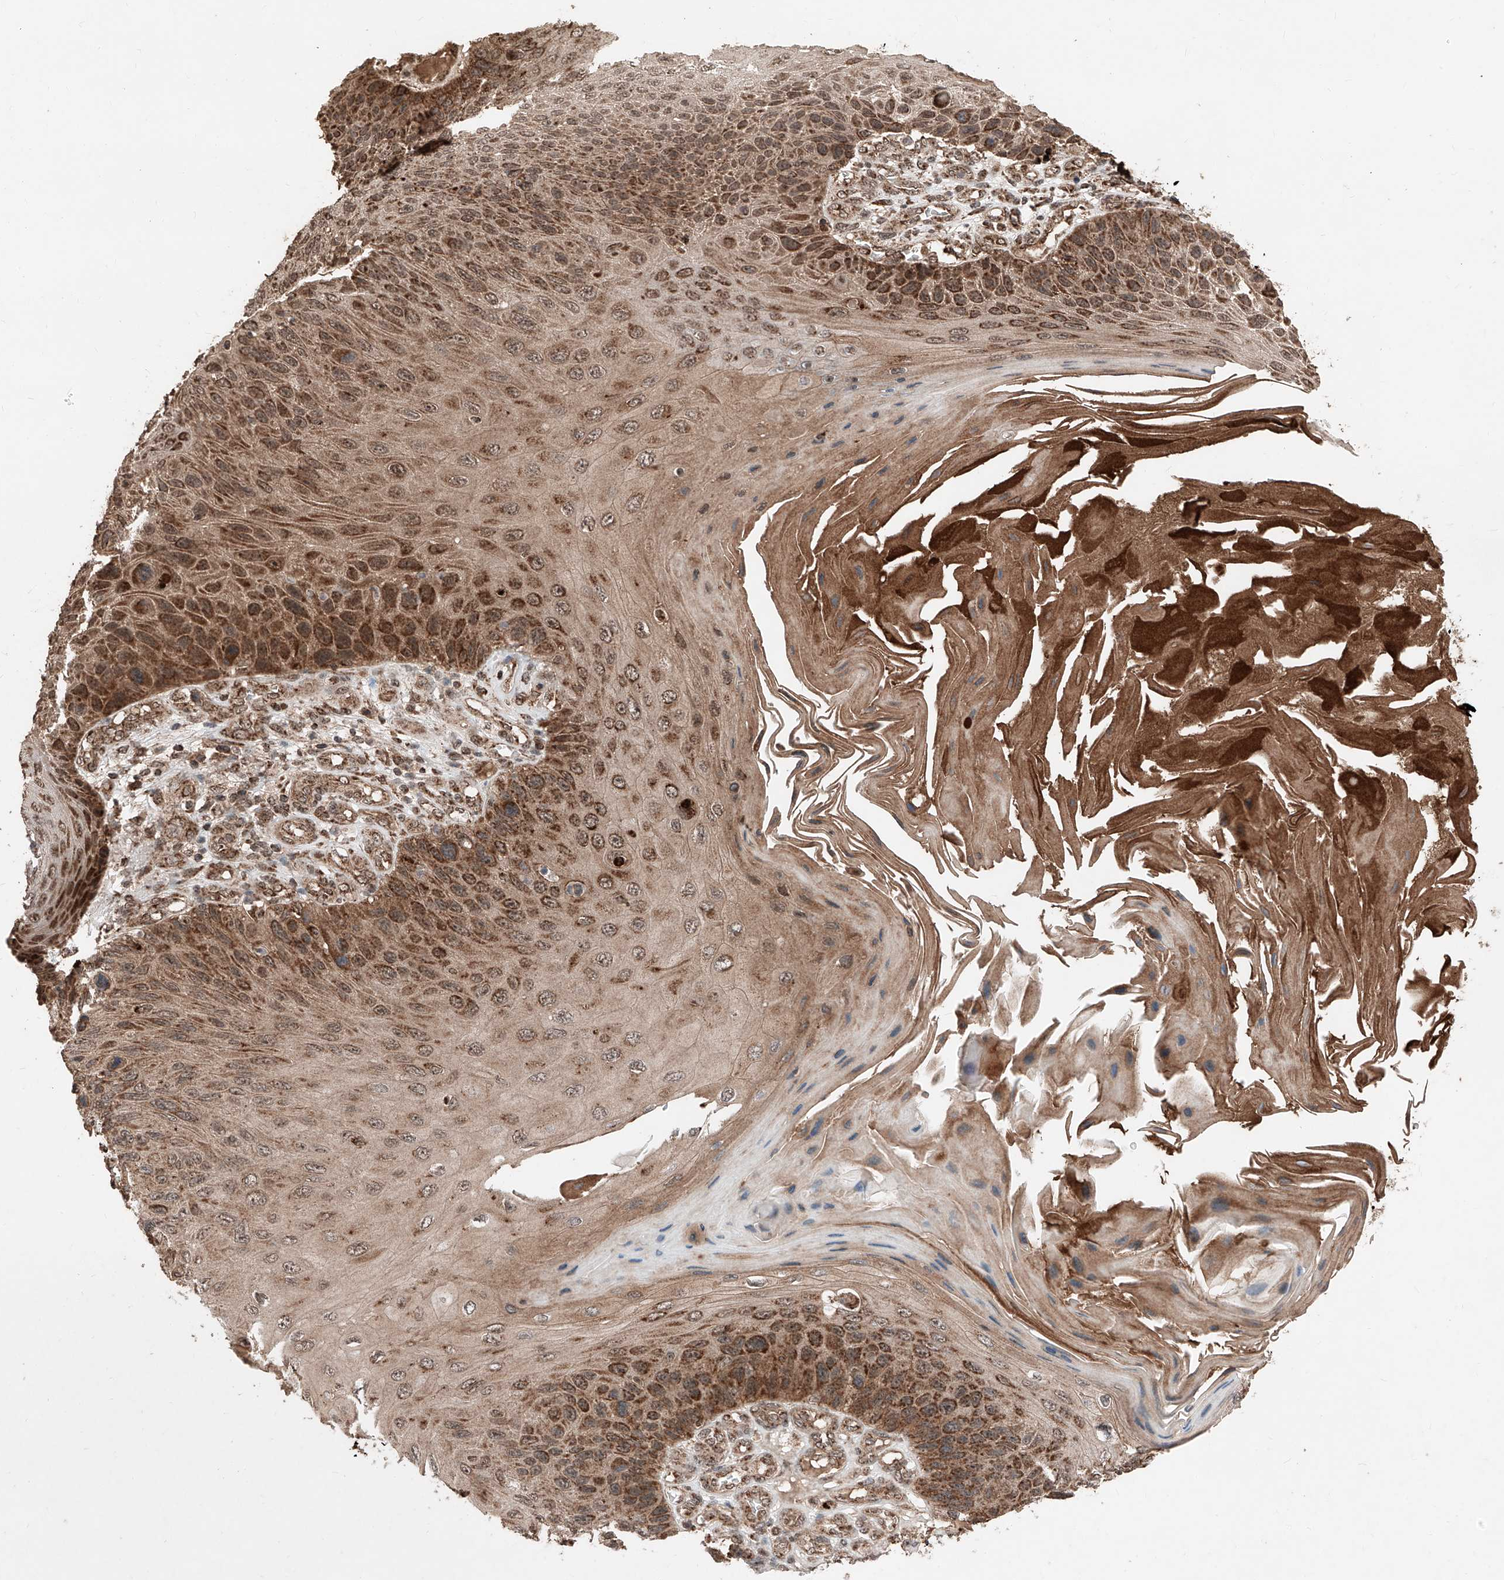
{"staining": {"intensity": "strong", "quantity": ">75%", "location": "cytoplasmic/membranous"}, "tissue": "skin cancer", "cell_type": "Tumor cells", "image_type": "cancer", "snomed": [{"axis": "morphology", "description": "Squamous cell carcinoma, NOS"}, {"axis": "topography", "description": "Skin"}], "caption": "This image shows immunohistochemistry (IHC) staining of human skin cancer, with high strong cytoplasmic/membranous positivity in approximately >75% of tumor cells.", "gene": "ZSCAN29", "patient": {"sex": "female", "age": 88}}